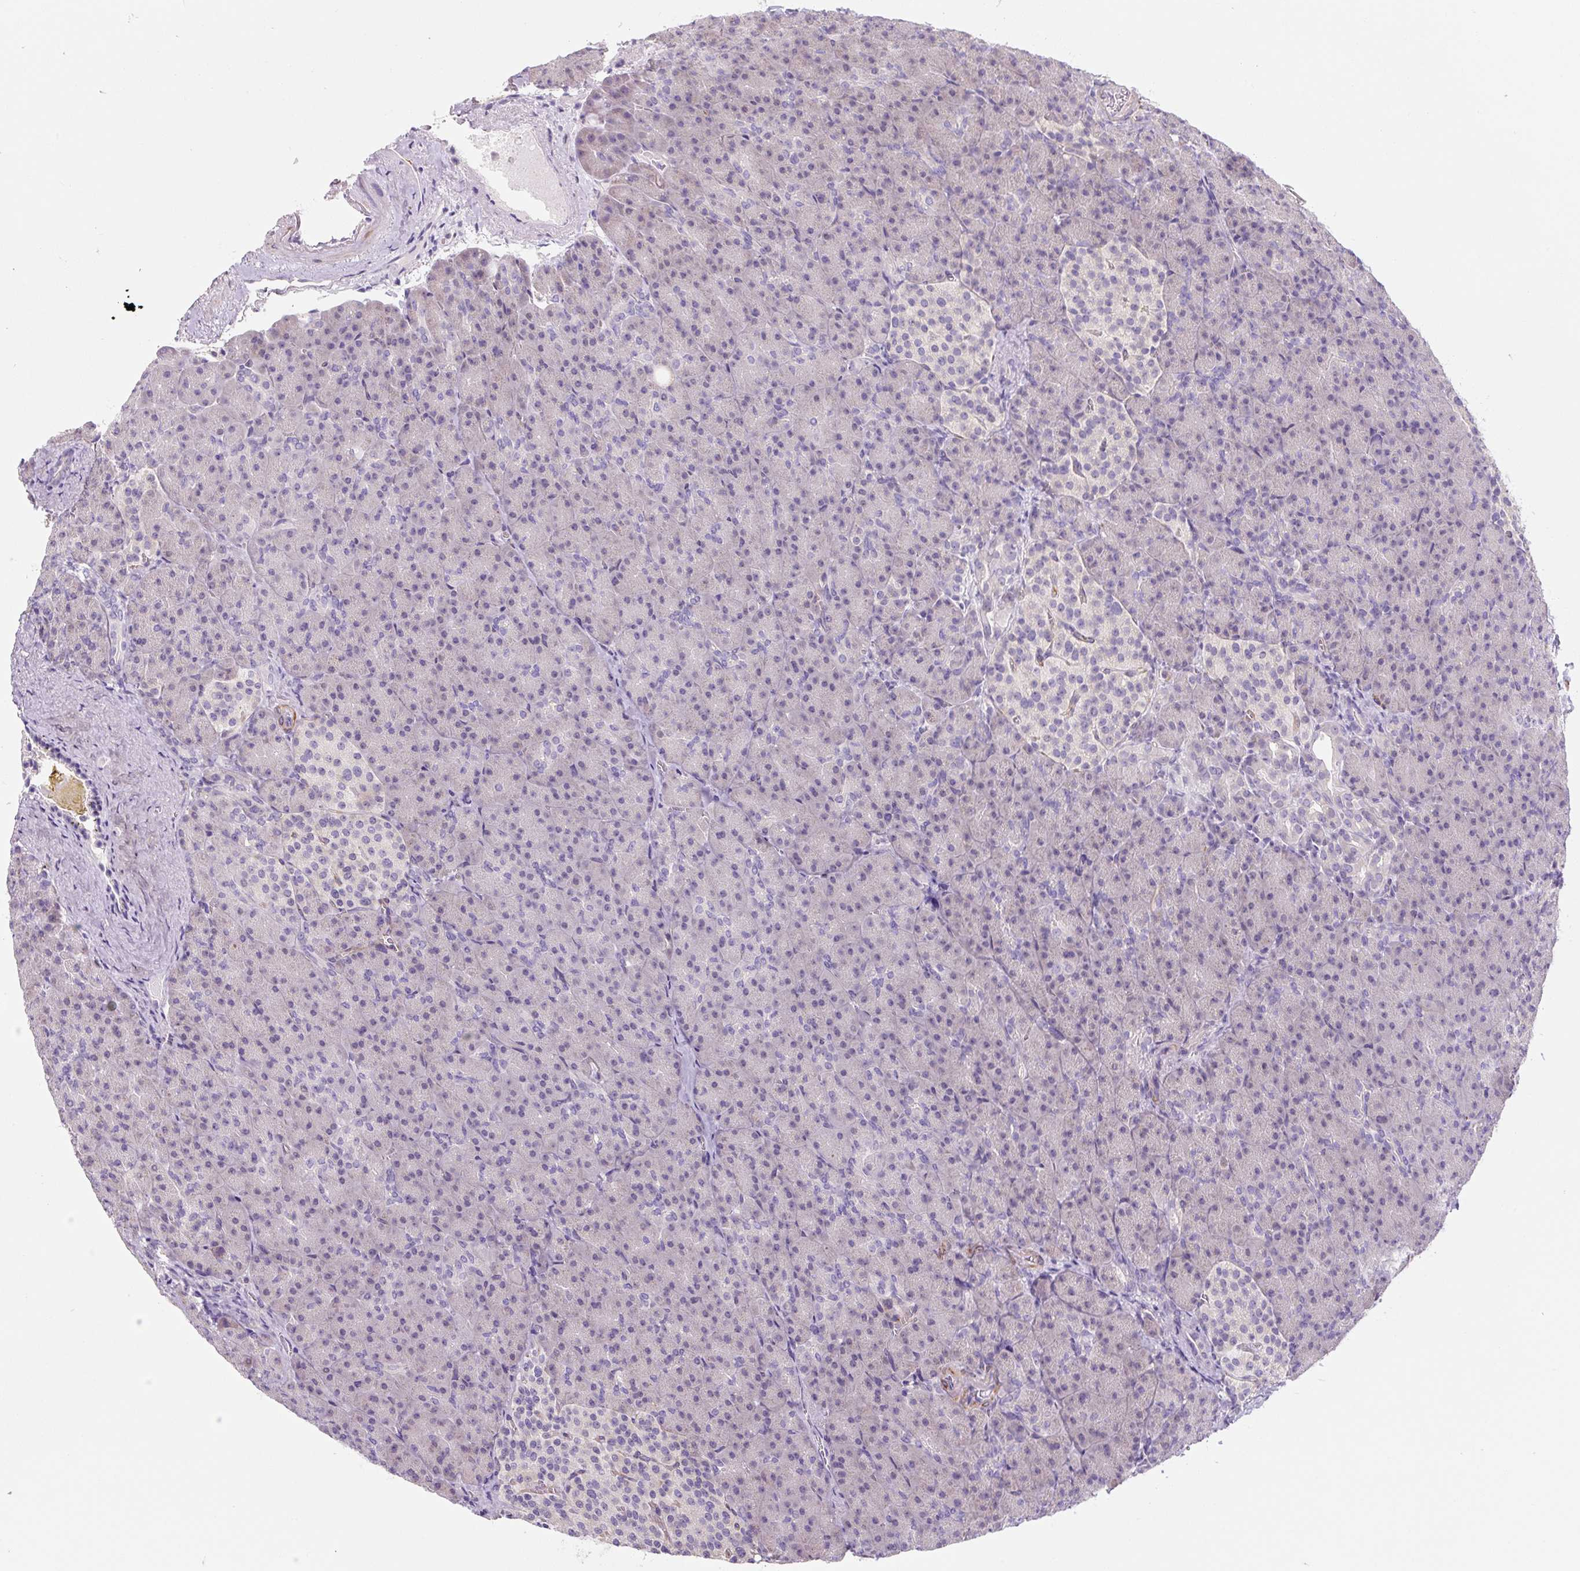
{"staining": {"intensity": "negative", "quantity": "none", "location": "none"}, "tissue": "pancreas", "cell_type": "Exocrine glandular cells", "image_type": "normal", "snomed": [{"axis": "morphology", "description": "Normal tissue, NOS"}, {"axis": "topography", "description": "Pancreas"}], "caption": "High magnification brightfield microscopy of unremarkable pancreas stained with DAB (brown) and counterstained with hematoxylin (blue): exocrine glandular cells show no significant expression. (Stains: DAB (3,3'-diaminobenzidine) IHC with hematoxylin counter stain, Microscopy: brightfield microscopy at high magnification).", "gene": "CCL25", "patient": {"sex": "female", "age": 74}}